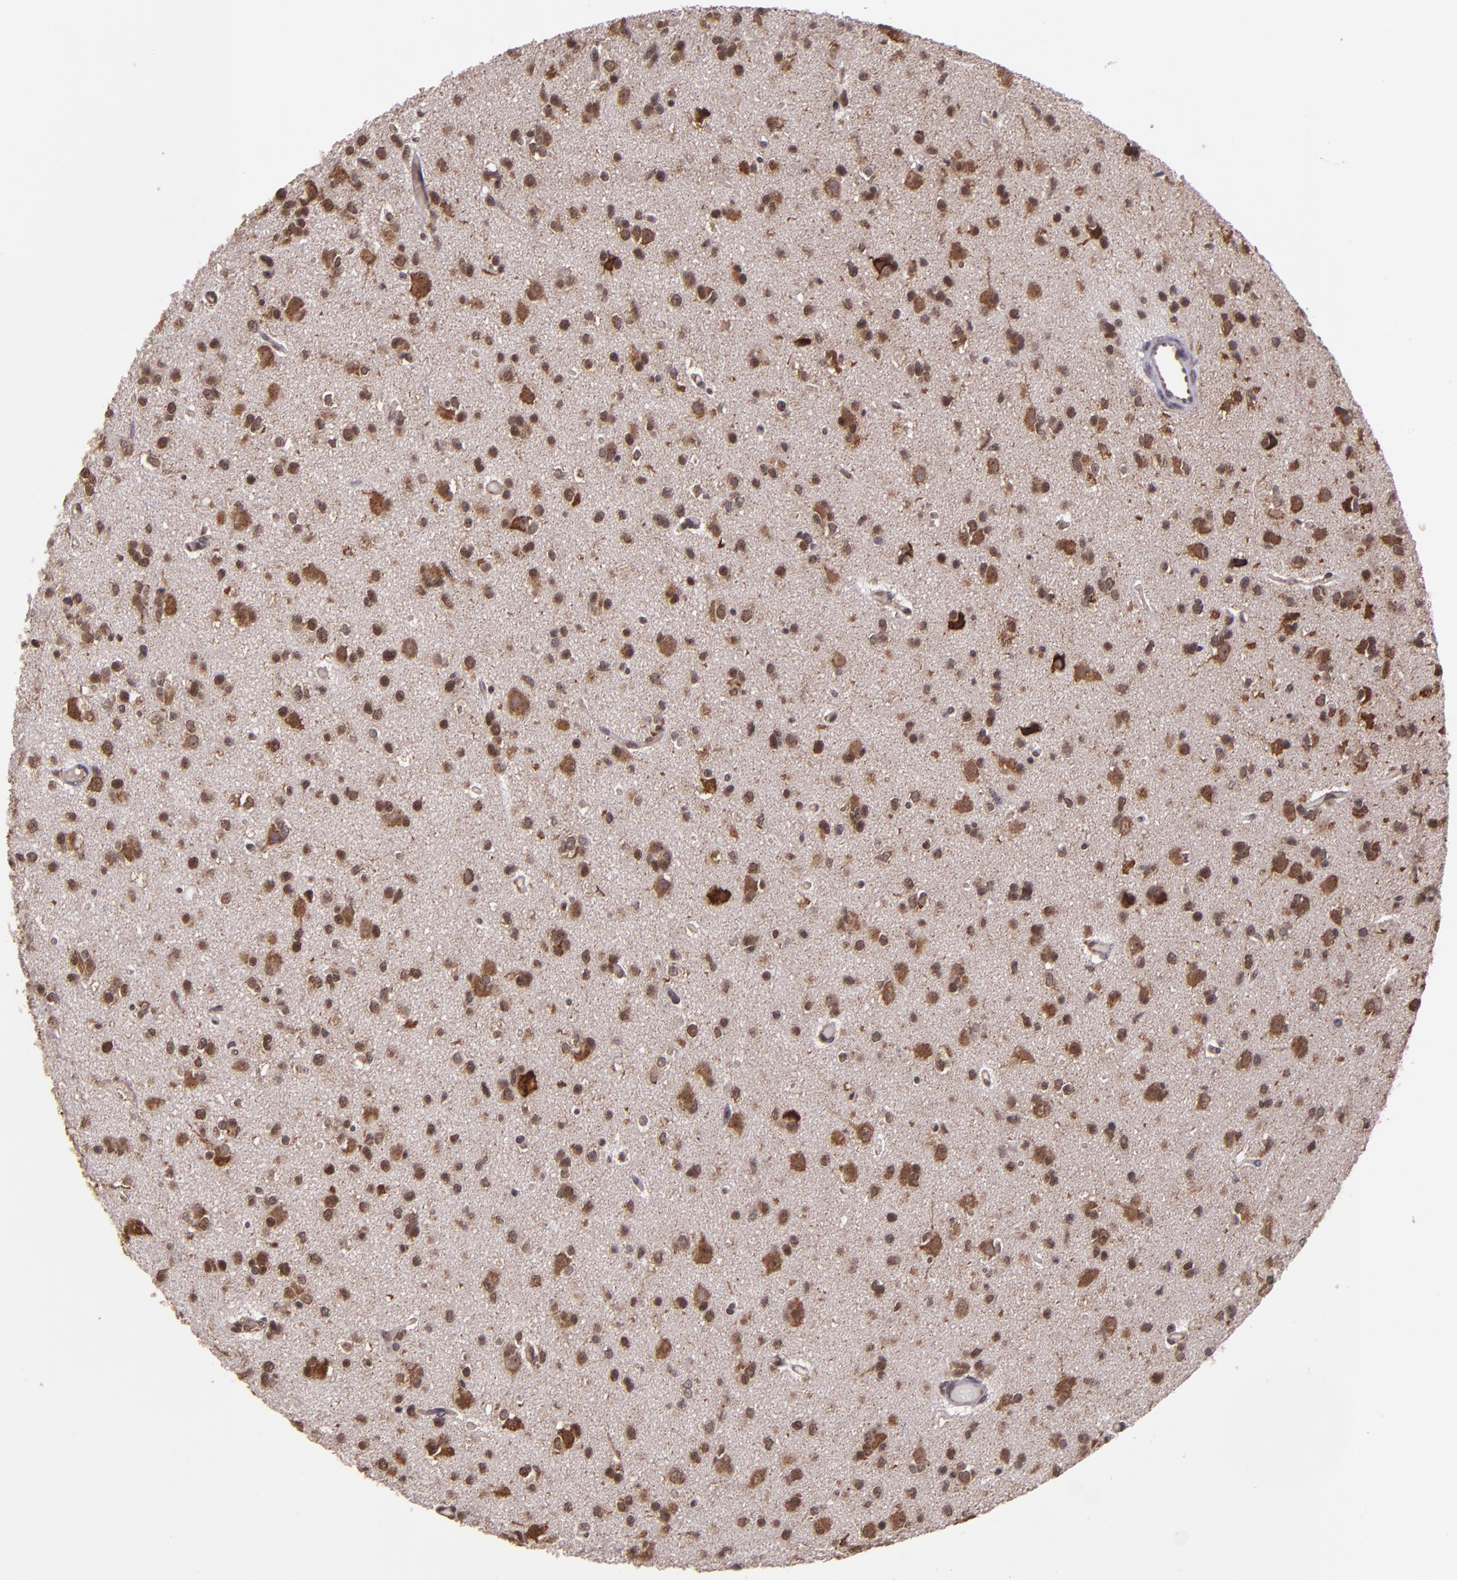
{"staining": {"intensity": "moderate", "quantity": ">75%", "location": "cytoplasmic/membranous,nuclear"}, "tissue": "glioma", "cell_type": "Tumor cells", "image_type": "cancer", "snomed": [{"axis": "morphology", "description": "Glioma, malignant, Low grade"}, {"axis": "topography", "description": "Brain"}], "caption": "Tumor cells exhibit moderate cytoplasmic/membranous and nuclear staining in about >75% of cells in glioma.", "gene": "USP51", "patient": {"sex": "male", "age": 42}}